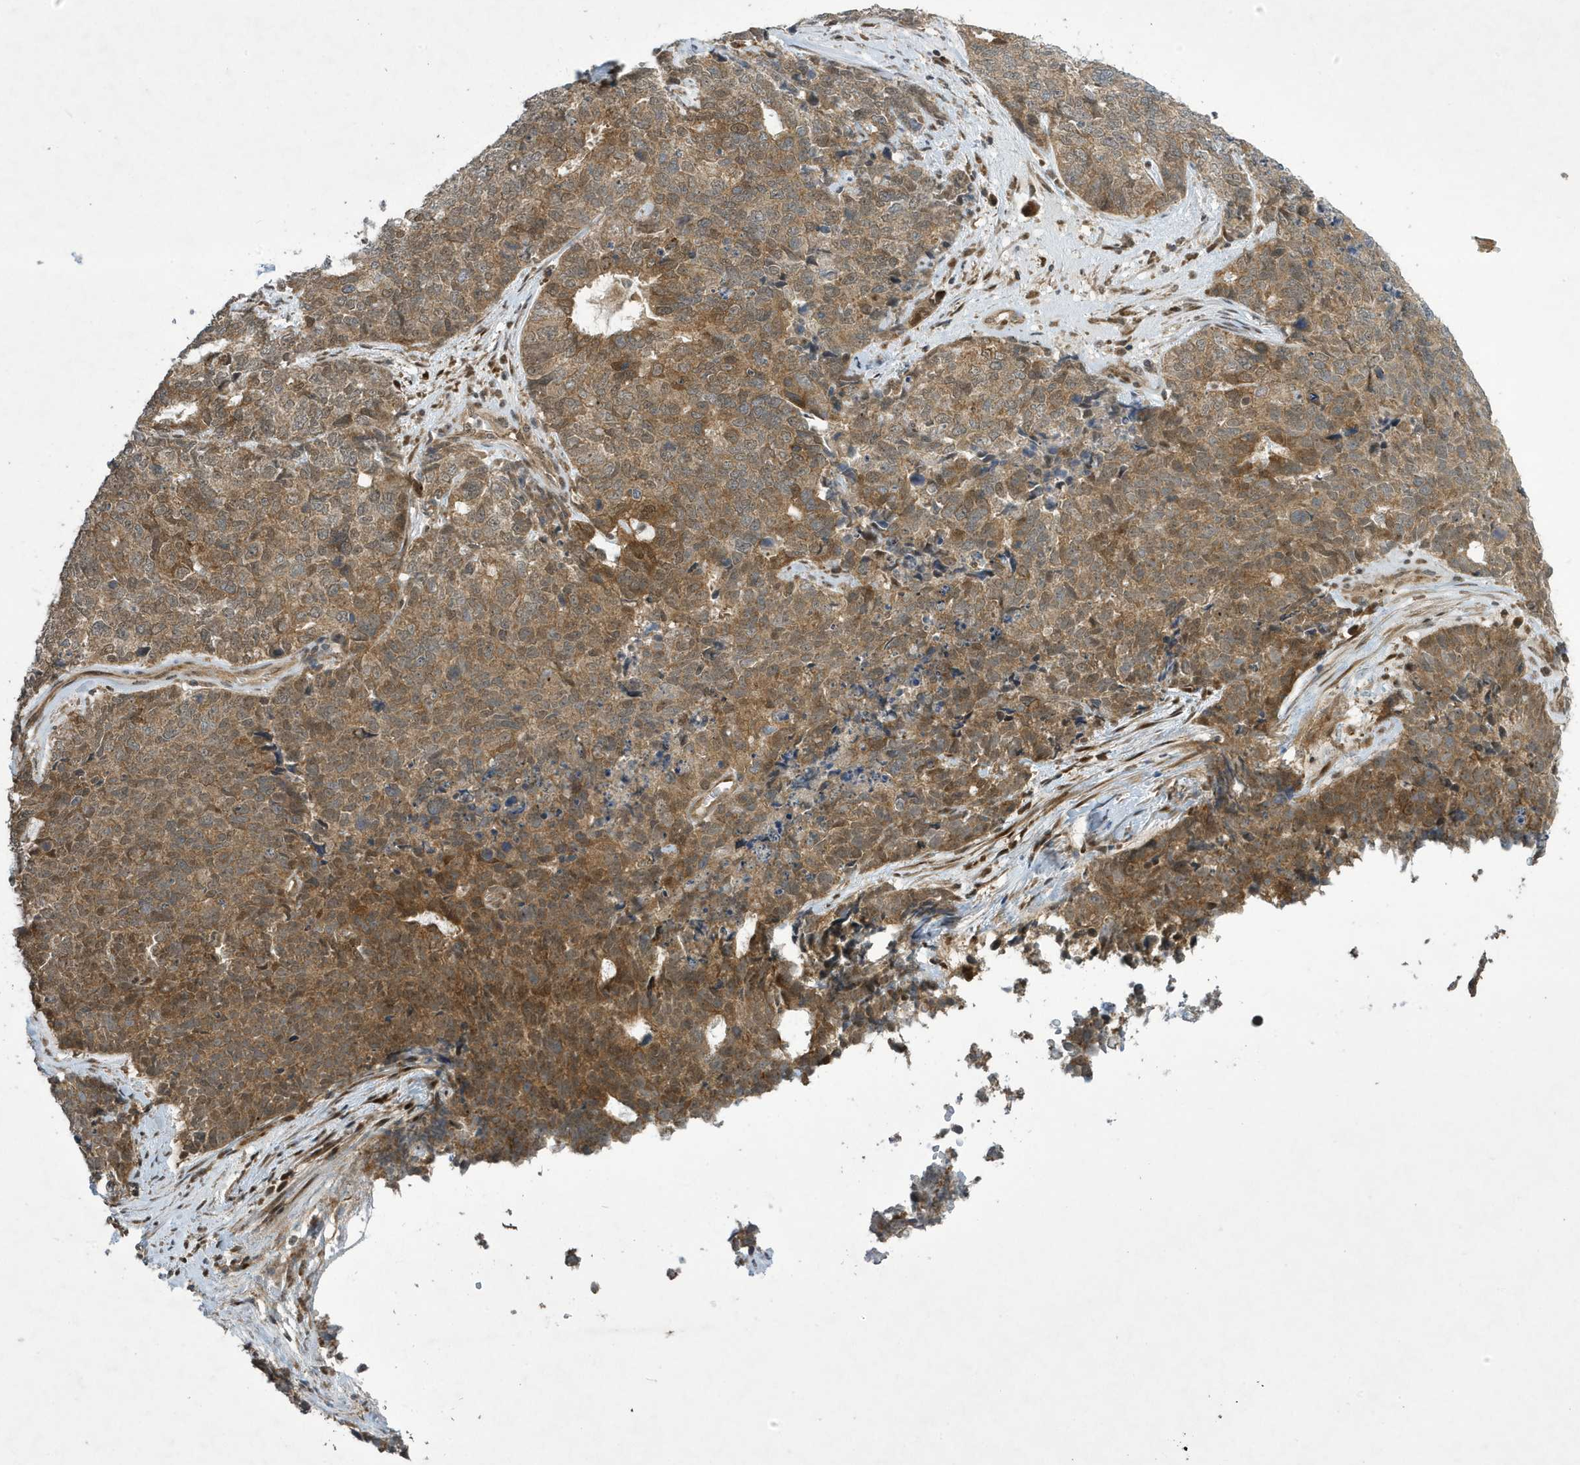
{"staining": {"intensity": "moderate", "quantity": ">75%", "location": "cytoplasmic/membranous"}, "tissue": "cervical cancer", "cell_type": "Tumor cells", "image_type": "cancer", "snomed": [{"axis": "morphology", "description": "Squamous cell carcinoma, NOS"}, {"axis": "topography", "description": "Cervix"}], "caption": "Moderate cytoplasmic/membranous staining is seen in approximately >75% of tumor cells in squamous cell carcinoma (cervical).", "gene": "NCOA7", "patient": {"sex": "female", "age": 63}}